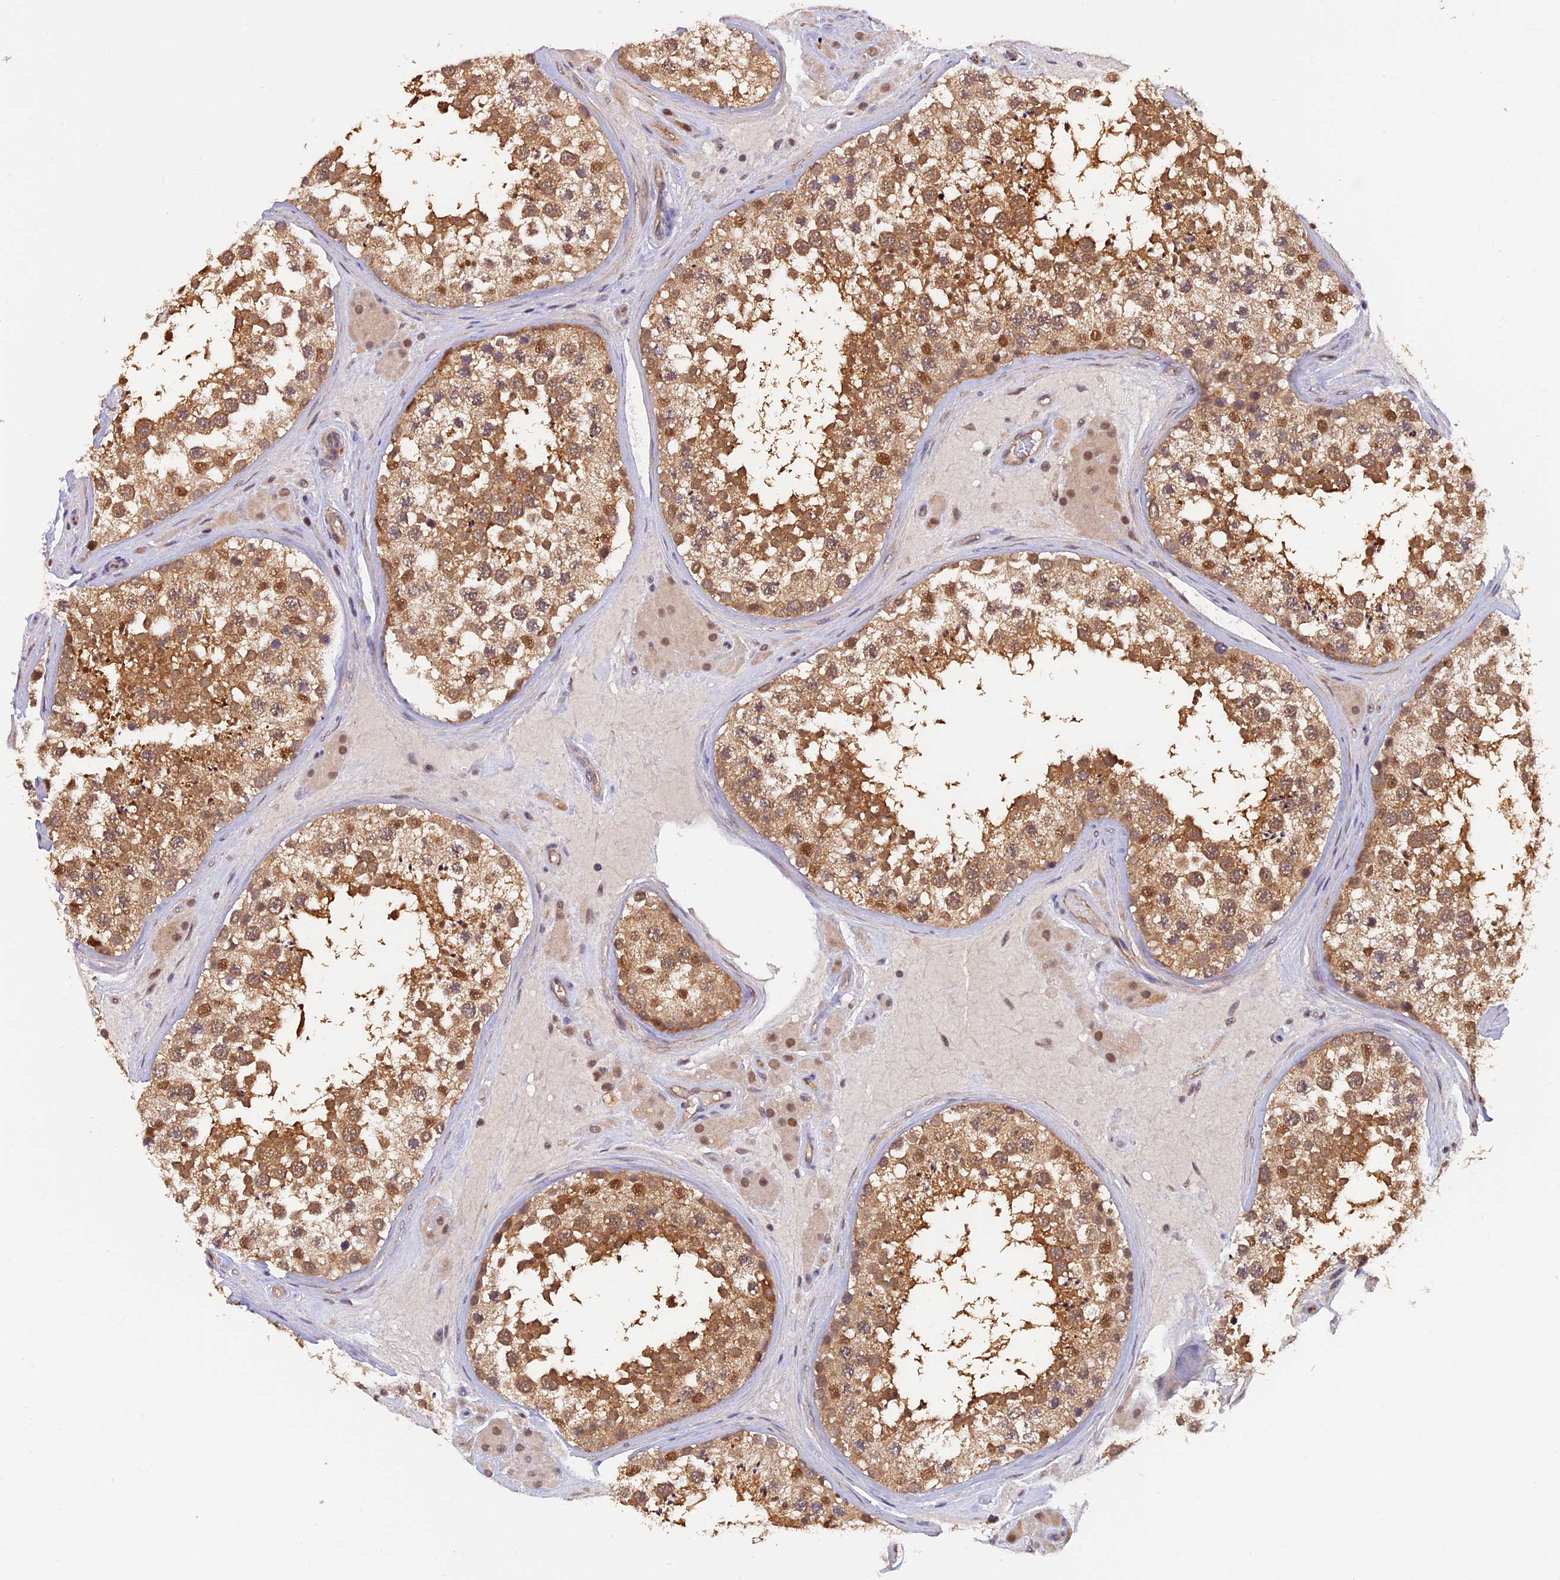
{"staining": {"intensity": "moderate", "quantity": ">75%", "location": "cytoplasmic/membranous,nuclear"}, "tissue": "testis", "cell_type": "Cells in seminiferous ducts", "image_type": "normal", "snomed": [{"axis": "morphology", "description": "Normal tissue, NOS"}, {"axis": "topography", "description": "Testis"}], "caption": "Immunohistochemical staining of unremarkable testis demonstrates medium levels of moderate cytoplasmic/membranous,nuclear positivity in approximately >75% of cells in seminiferous ducts.", "gene": "PSMB3", "patient": {"sex": "male", "age": 46}}